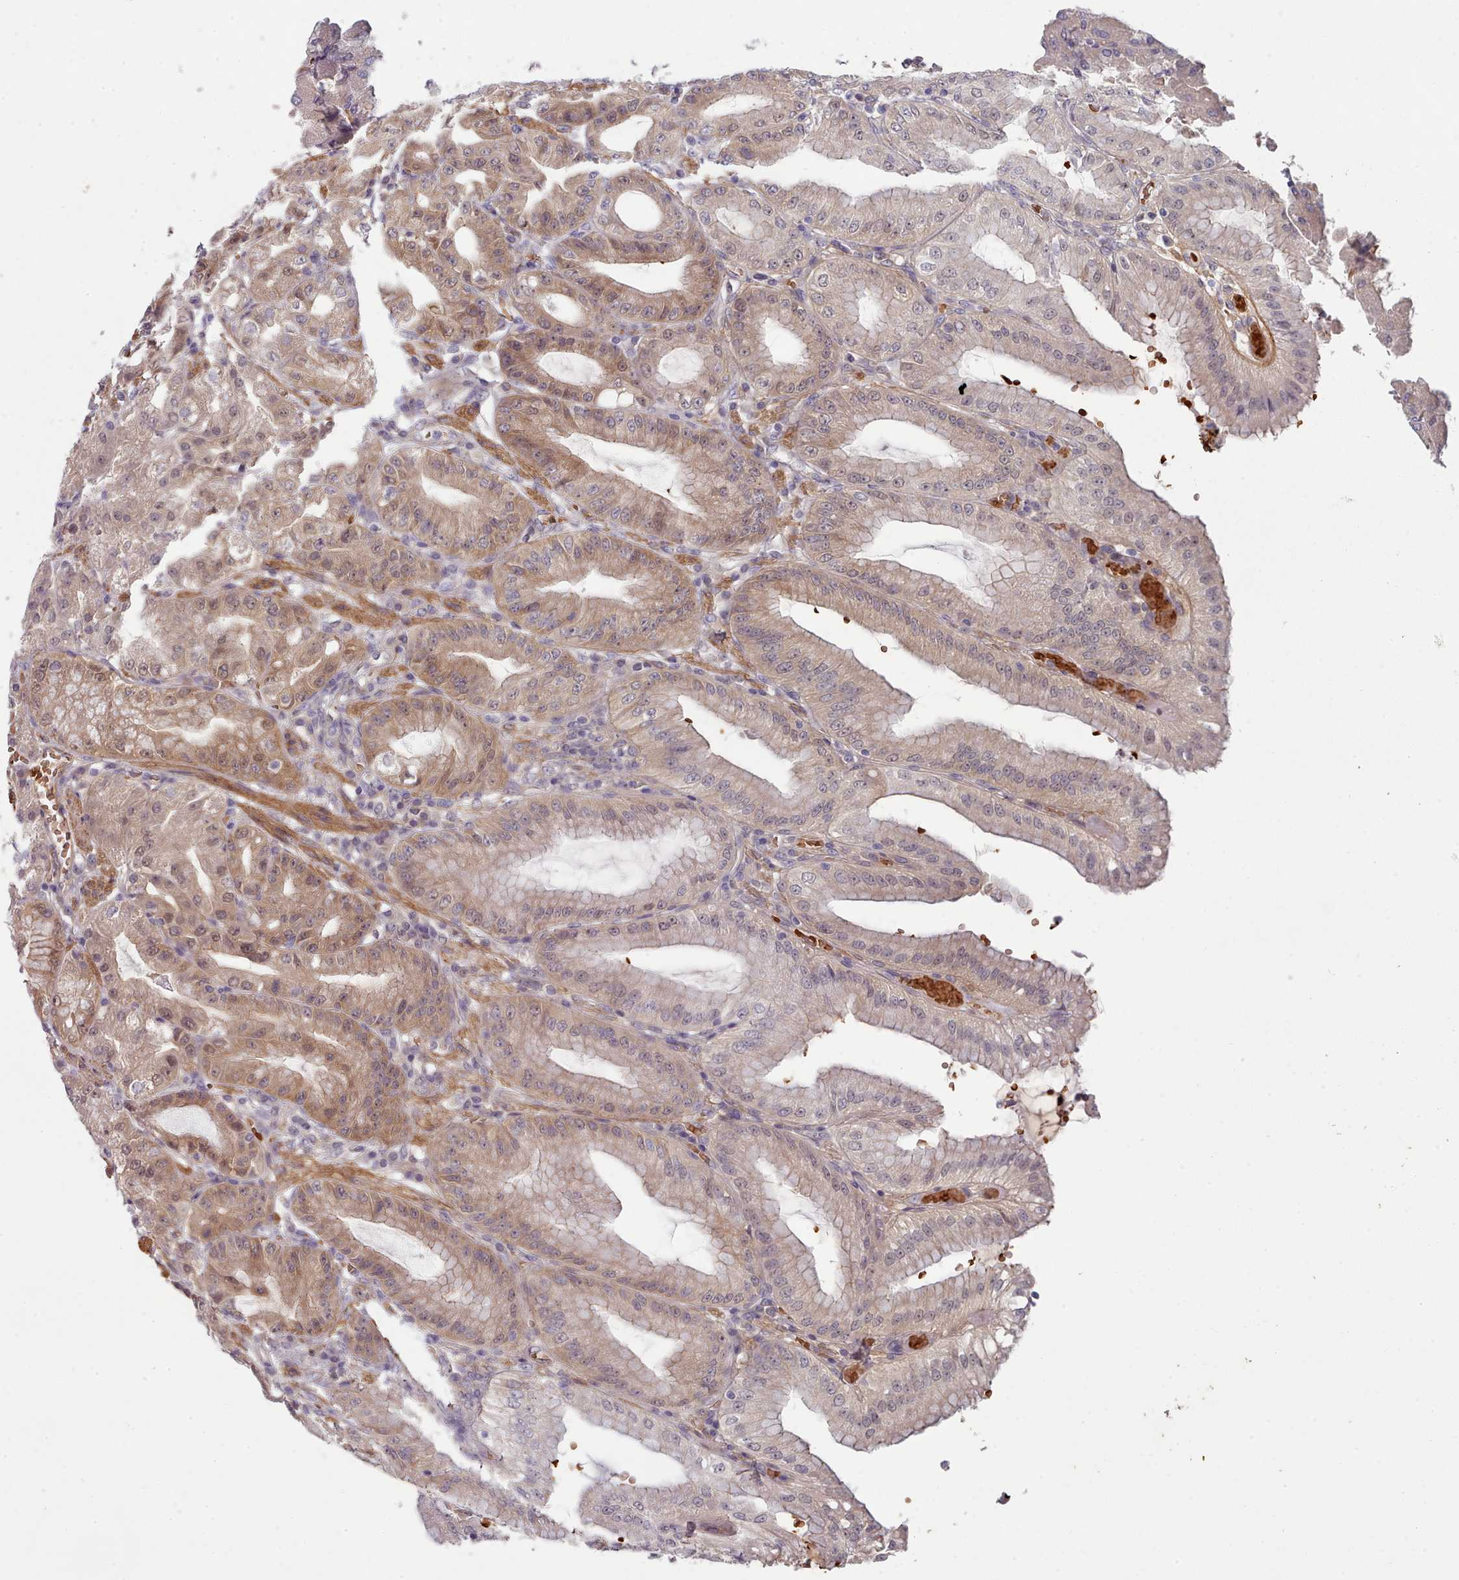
{"staining": {"intensity": "moderate", "quantity": "<25%", "location": "cytoplasmic/membranous,nuclear"}, "tissue": "stomach", "cell_type": "Glandular cells", "image_type": "normal", "snomed": [{"axis": "morphology", "description": "Normal tissue, NOS"}, {"axis": "topography", "description": "Stomach, upper"}, {"axis": "topography", "description": "Stomach, lower"}], "caption": "A brown stain labels moderate cytoplasmic/membranous,nuclear positivity of a protein in glandular cells of unremarkable human stomach. (Brightfield microscopy of DAB IHC at high magnification).", "gene": "CLNS1A", "patient": {"sex": "male", "age": 71}}